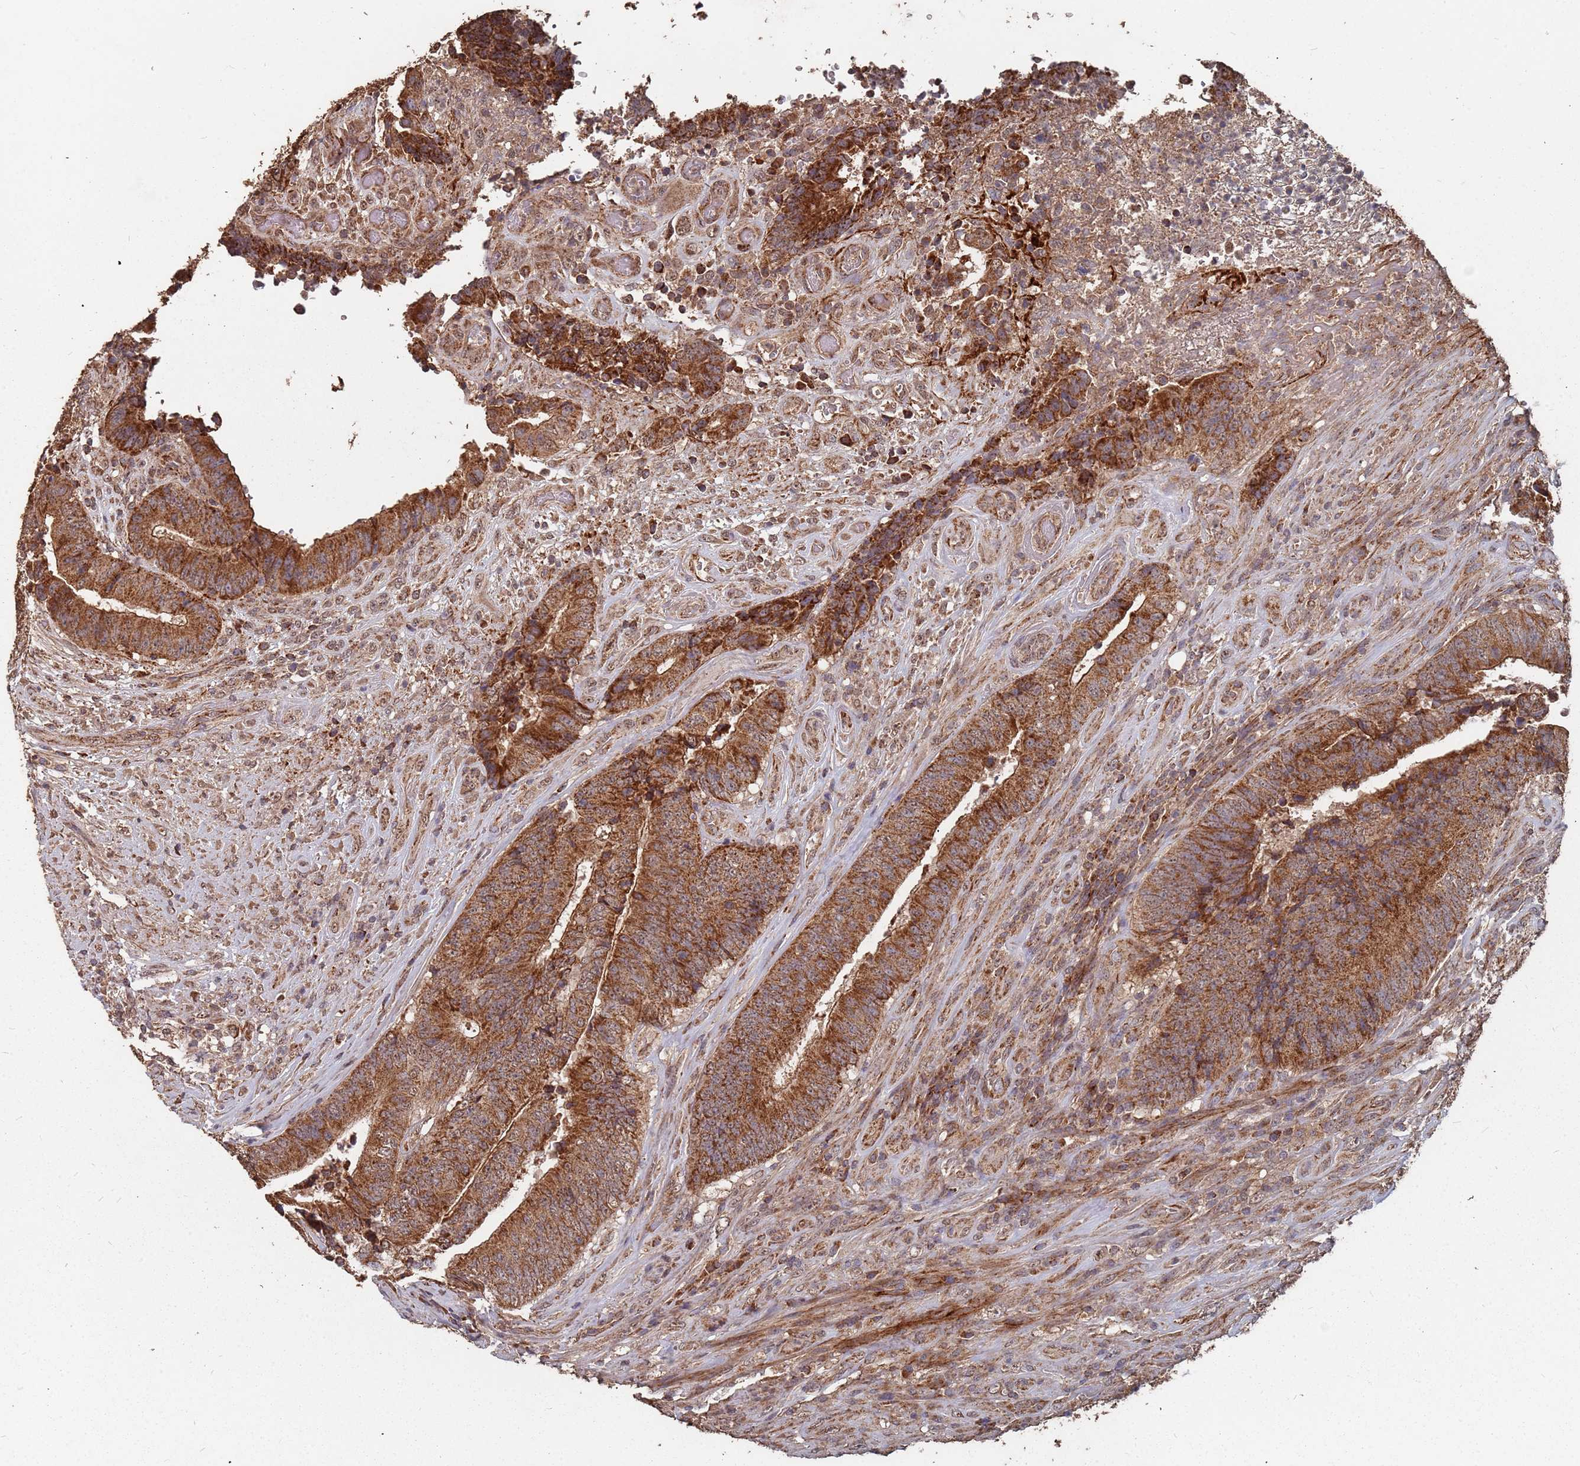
{"staining": {"intensity": "strong", "quantity": ">75%", "location": "cytoplasmic/membranous"}, "tissue": "colorectal cancer", "cell_type": "Tumor cells", "image_type": "cancer", "snomed": [{"axis": "morphology", "description": "Adenocarcinoma, NOS"}, {"axis": "topography", "description": "Rectum"}], "caption": "Immunohistochemistry of human colorectal cancer (adenocarcinoma) shows high levels of strong cytoplasmic/membranous staining in about >75% of tumor cells. The staining was performed using DAB (3,3'-diaminobenzidine), with brown indicating positive protein expression. Nuclei are stained blue with hematoxylin.", "gene": "PRORP", "patient": {"sex": "male", "age": 72}}